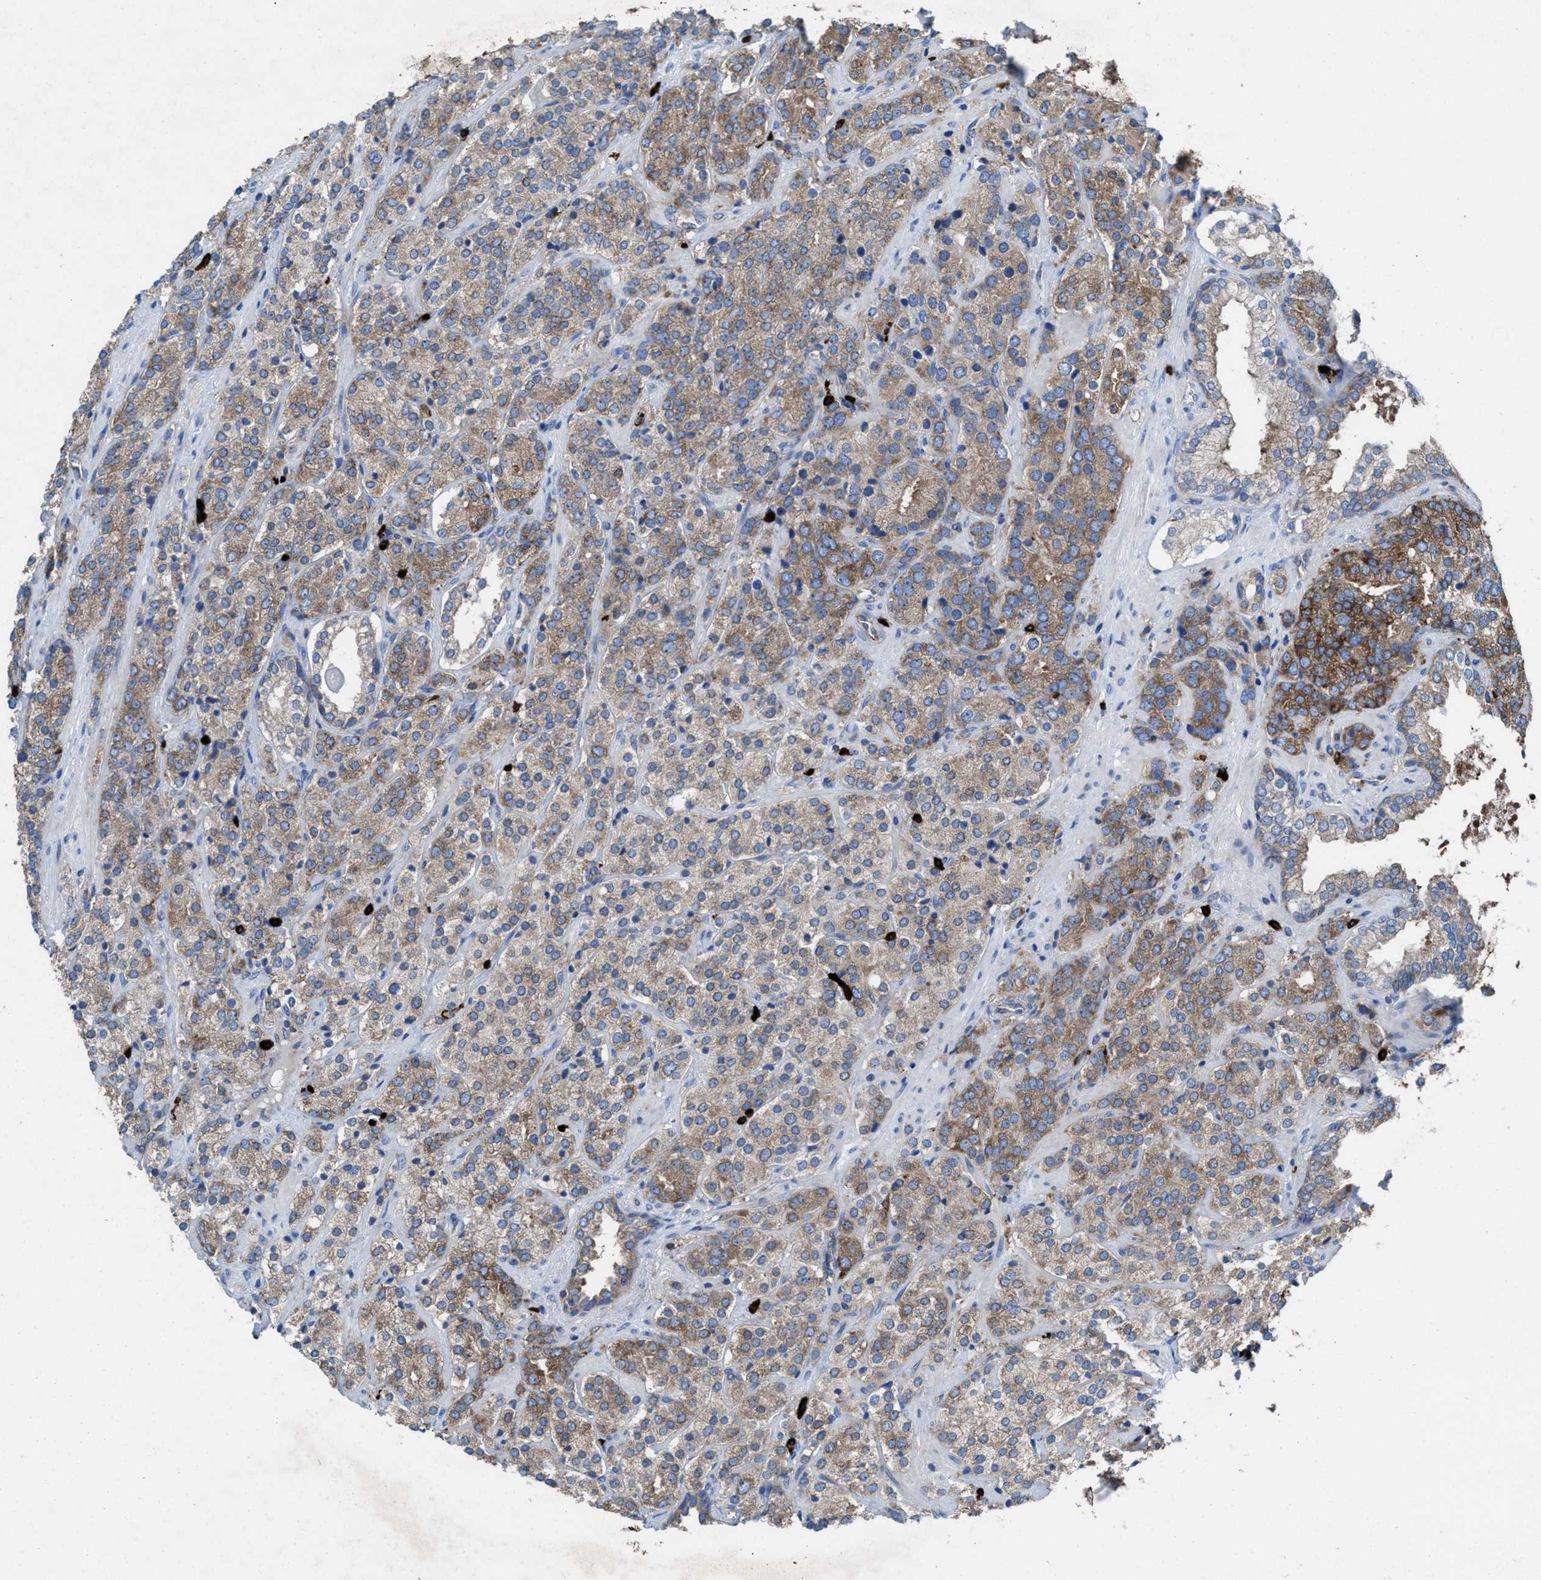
{"staining": {"intensity": "moderate", "quantity": ">75%", "location": "cytoplasmic/membranous"}, "tissue": "prostate cancer", "cell_type": "Tumor cells", "image_type": "cancer", "snomed": [{"axis": "morphology", "description": "Adenocarcinoma, High grade"}, {"axis": "topography", "description": "Prostate"}], "caption": "This micrograph reveals IHC staining of human prostate high-grade adenocarcinoma, with medium moderate cytoplasmic/membranous positivity in approximately >75% of tumor cells.", "gene": "NYAP1", "patient": {"sex": "male", "age": 71}}